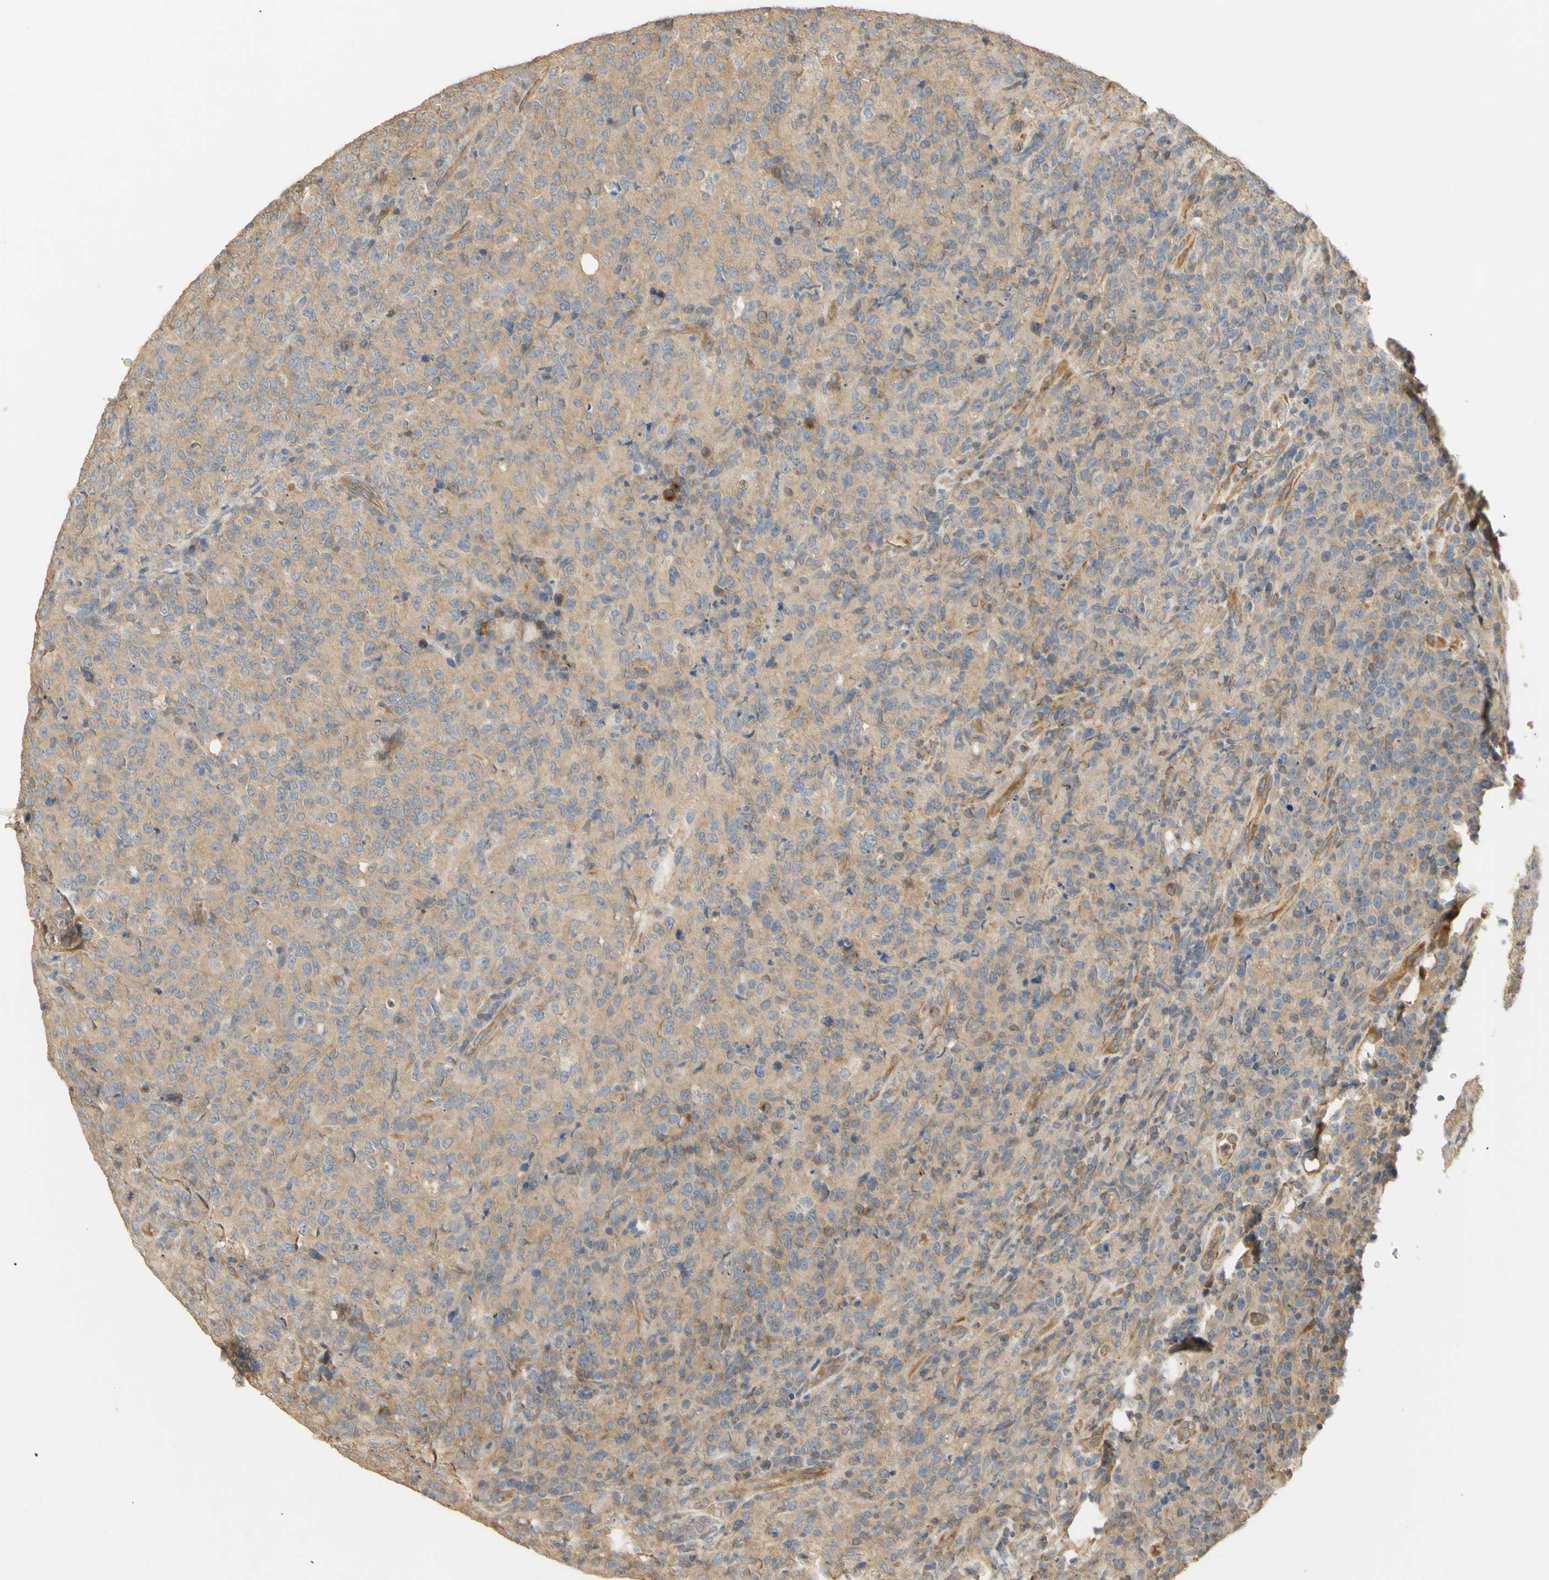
{"staining": {"intensity": "negative", "quantity": "none", "location": "none"}, "tissue": "lymphoma", "cell_type": "Tumor cells", "image_type": "cancer", "snomed": [{"axis": "morphology", "description": "Malignant lymphoma, non-Hodgkin's type, High grade"}, {"axis": "topography", "description": "Tonsil"}], "caption": "Lymphoma stained for a protein using immunohistochemistry (IHC) reveals no positivity tumor cells.", "gene": "KCNE4", "patient": {"sex": "female", "age": 36}}